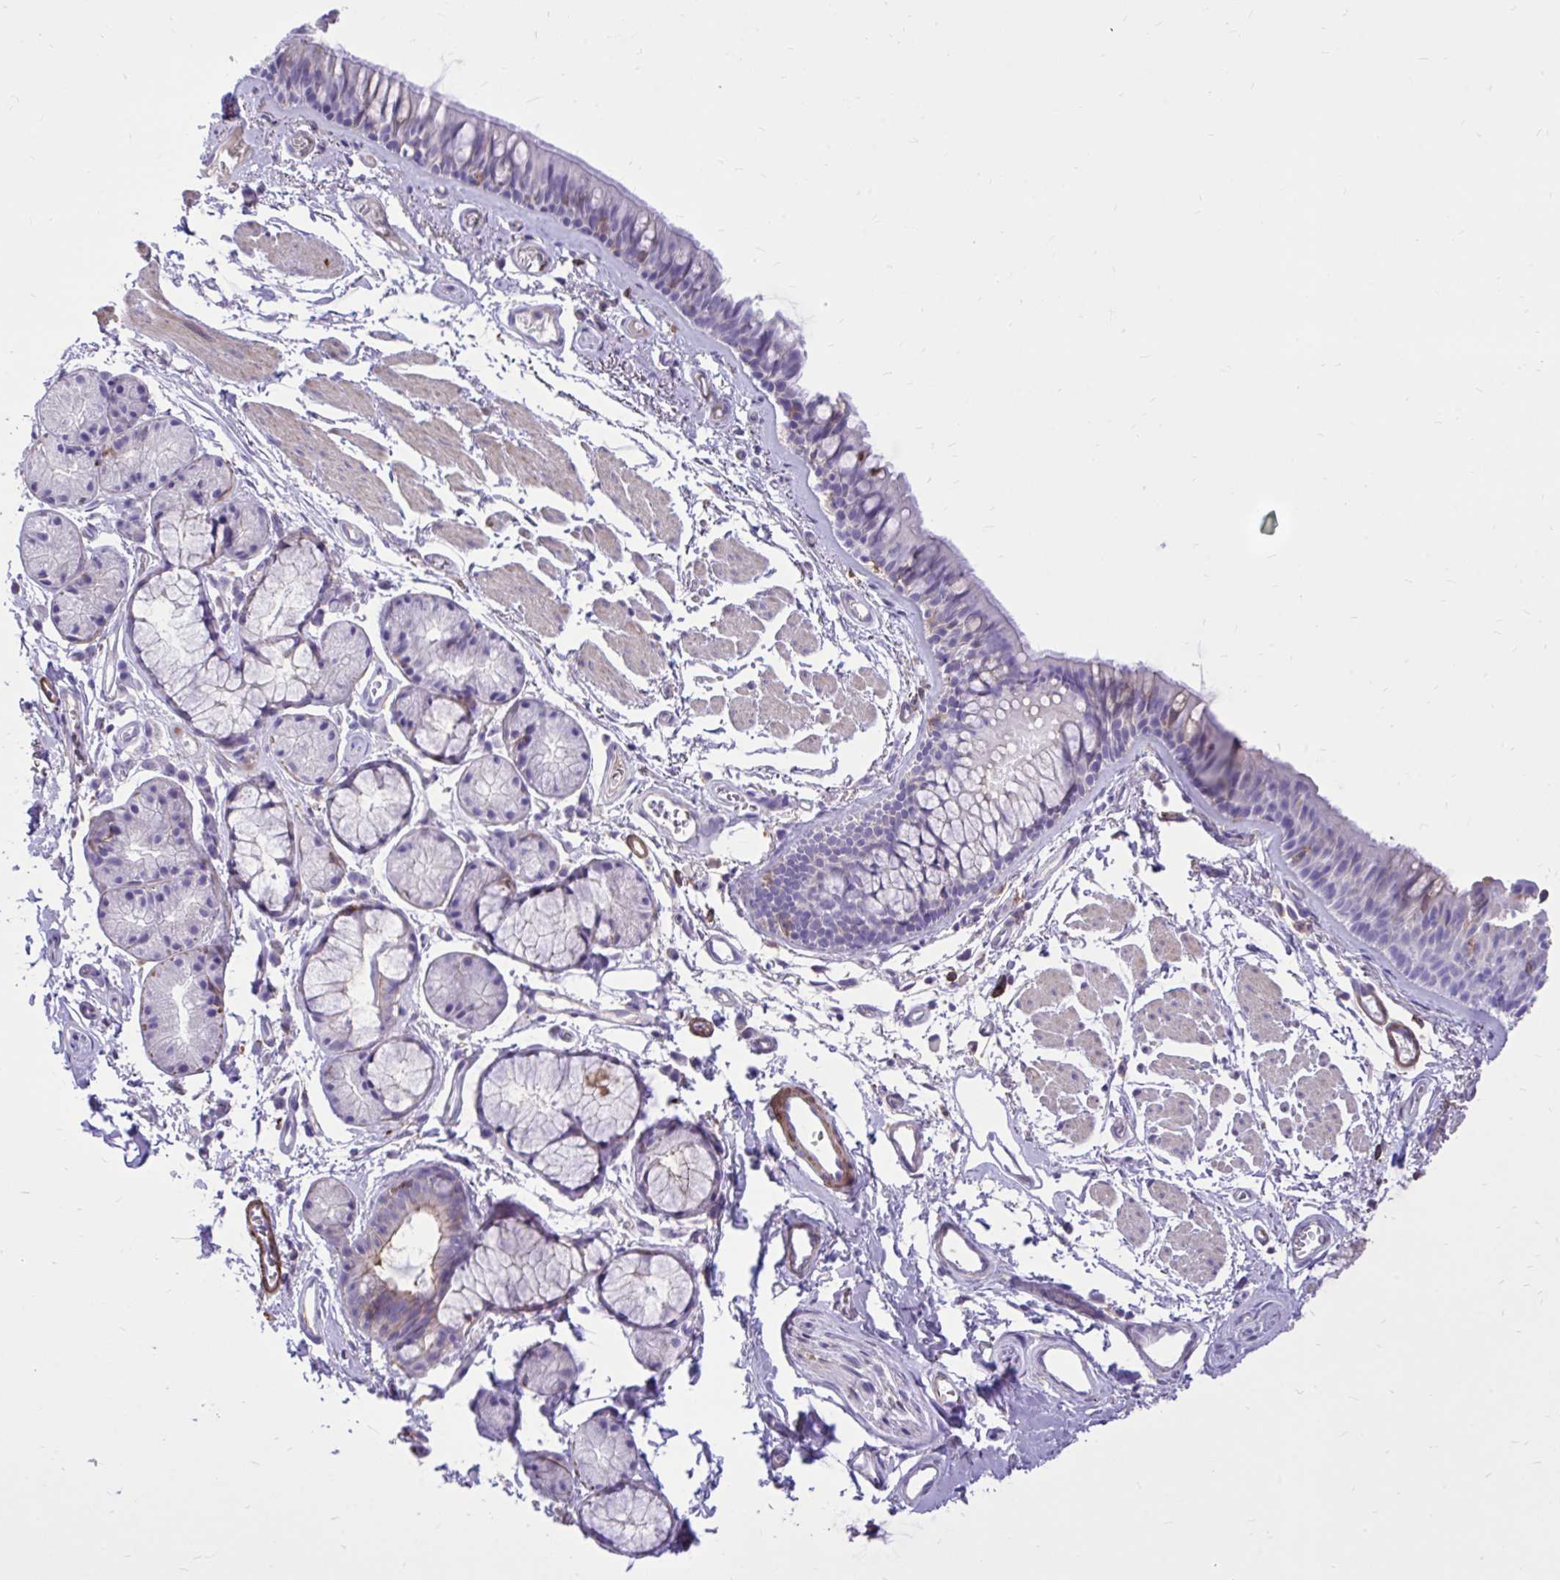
{"staining": {"intensity": "moderate", "quantity": "<25%", "location": "cytoplasmic/membranous"}, "tissue": "bronchus", "cell_type": "Respiratory epithelial cells", "image_type": "normal", "snomed": [{"axis": "morphology", "description": "Normal tissue, NOS"}, {"axis": "topography", "description": "Cartilage tissue"}, {"axis": "topography", "description": "Bronchus"}], "caption": "Brown immunohistochemical staining in normal human bronchus shows moderate cytoplasmic/membranous positivity in approximately <25% of respiratory epithelial cells.", "gene": "TLR7", "patient": {"sex": "female", "age": 79}}